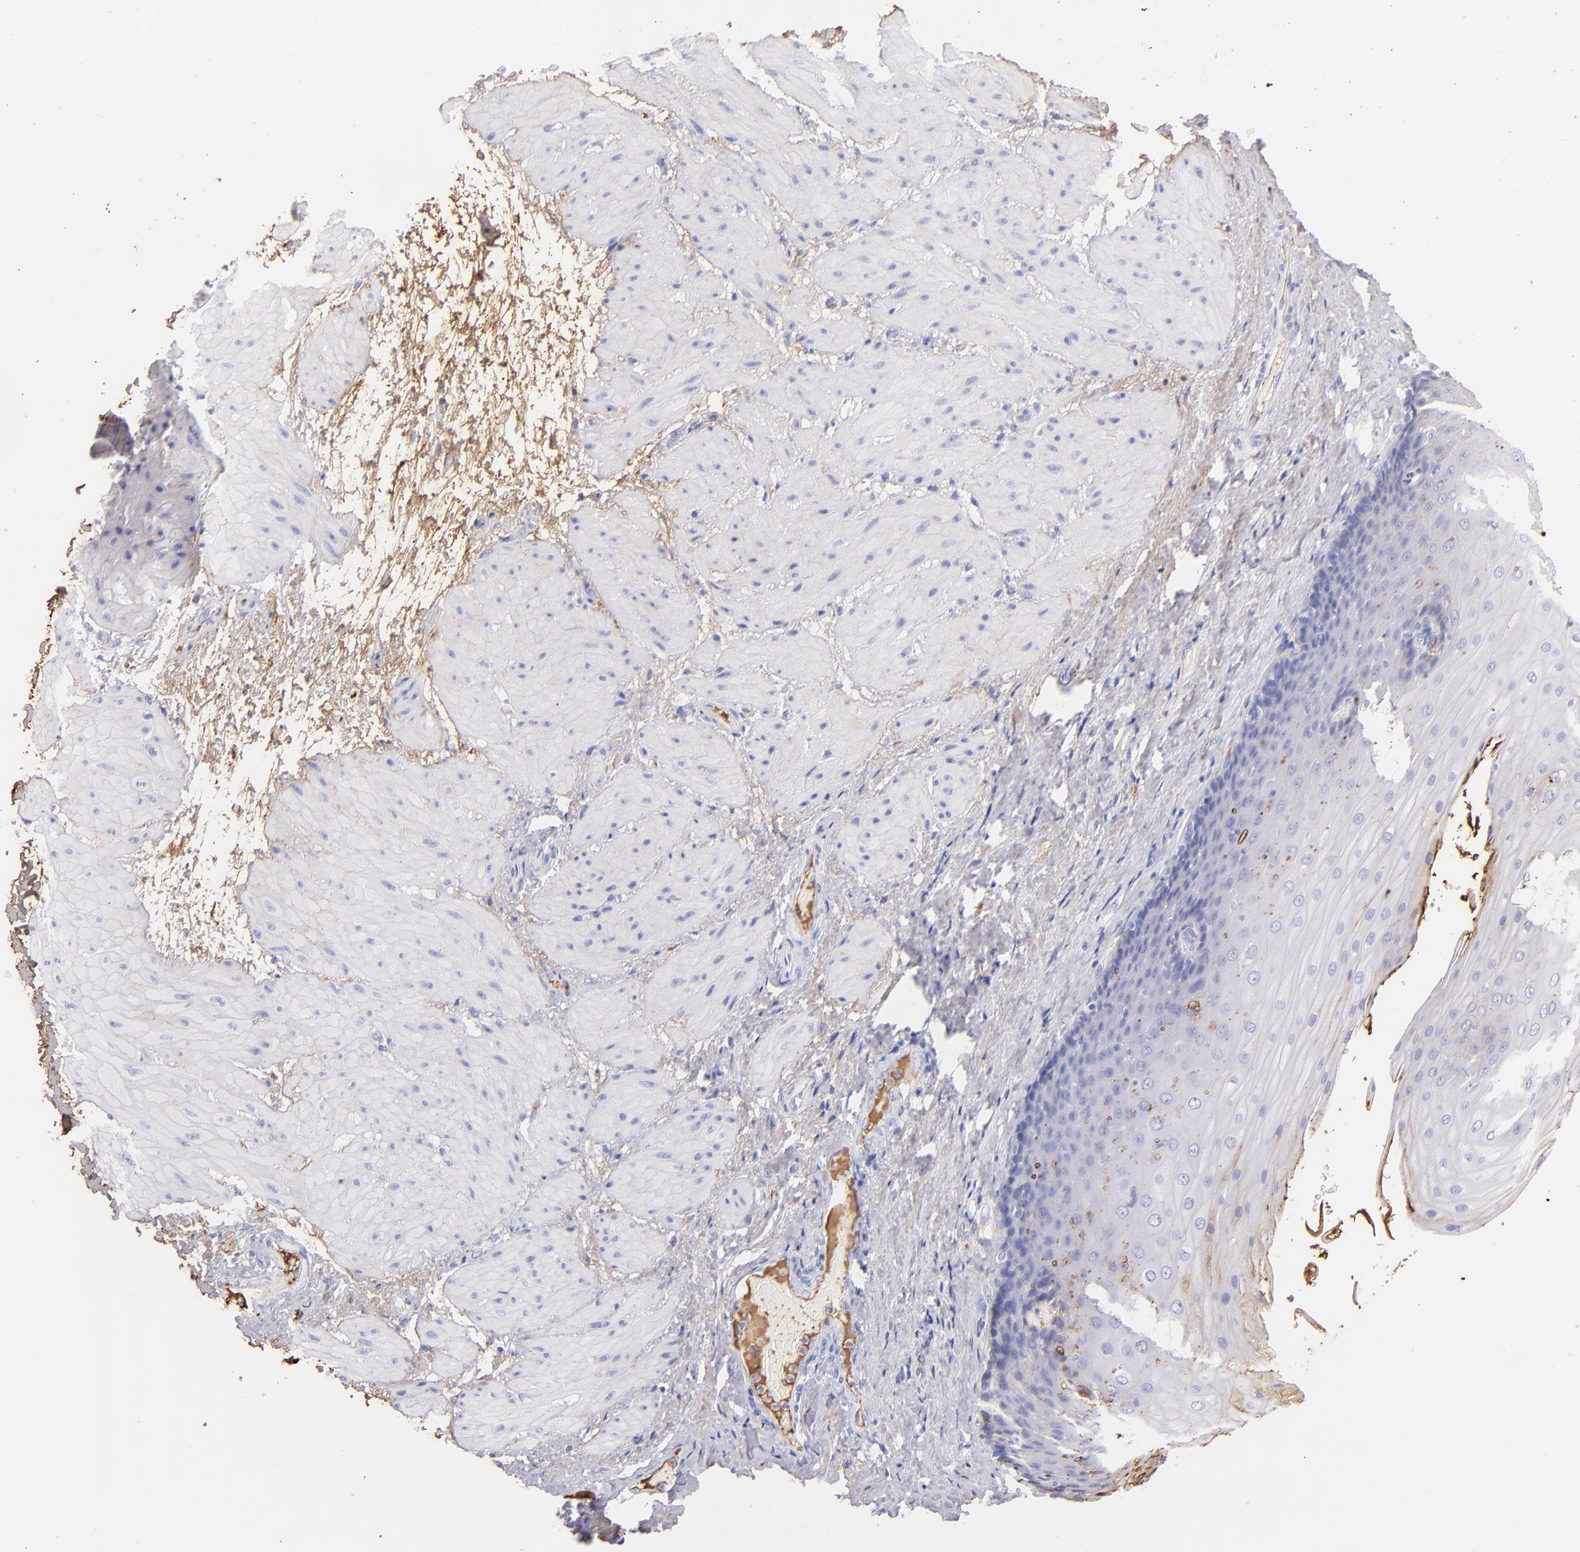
{"staining": {"intensity": "weak", "quantity": "<25%", "location": "cytoplasmic/membranous"}, "tissue": "esophagus", "cell_type": "Squamous epithelial cells", "image_type": "normal", "snomed": [{"axis": "morphology", "description": "Normal tissue, NOS"}, {"axis": "topography", "description": "Esophagus"}], "caption": "Histopathology image shows no protein positivity in squamous epithelial cells of unremarkable esophagus.", "gene": "FGB", "patient": {"sex": "male", "age": 62}}